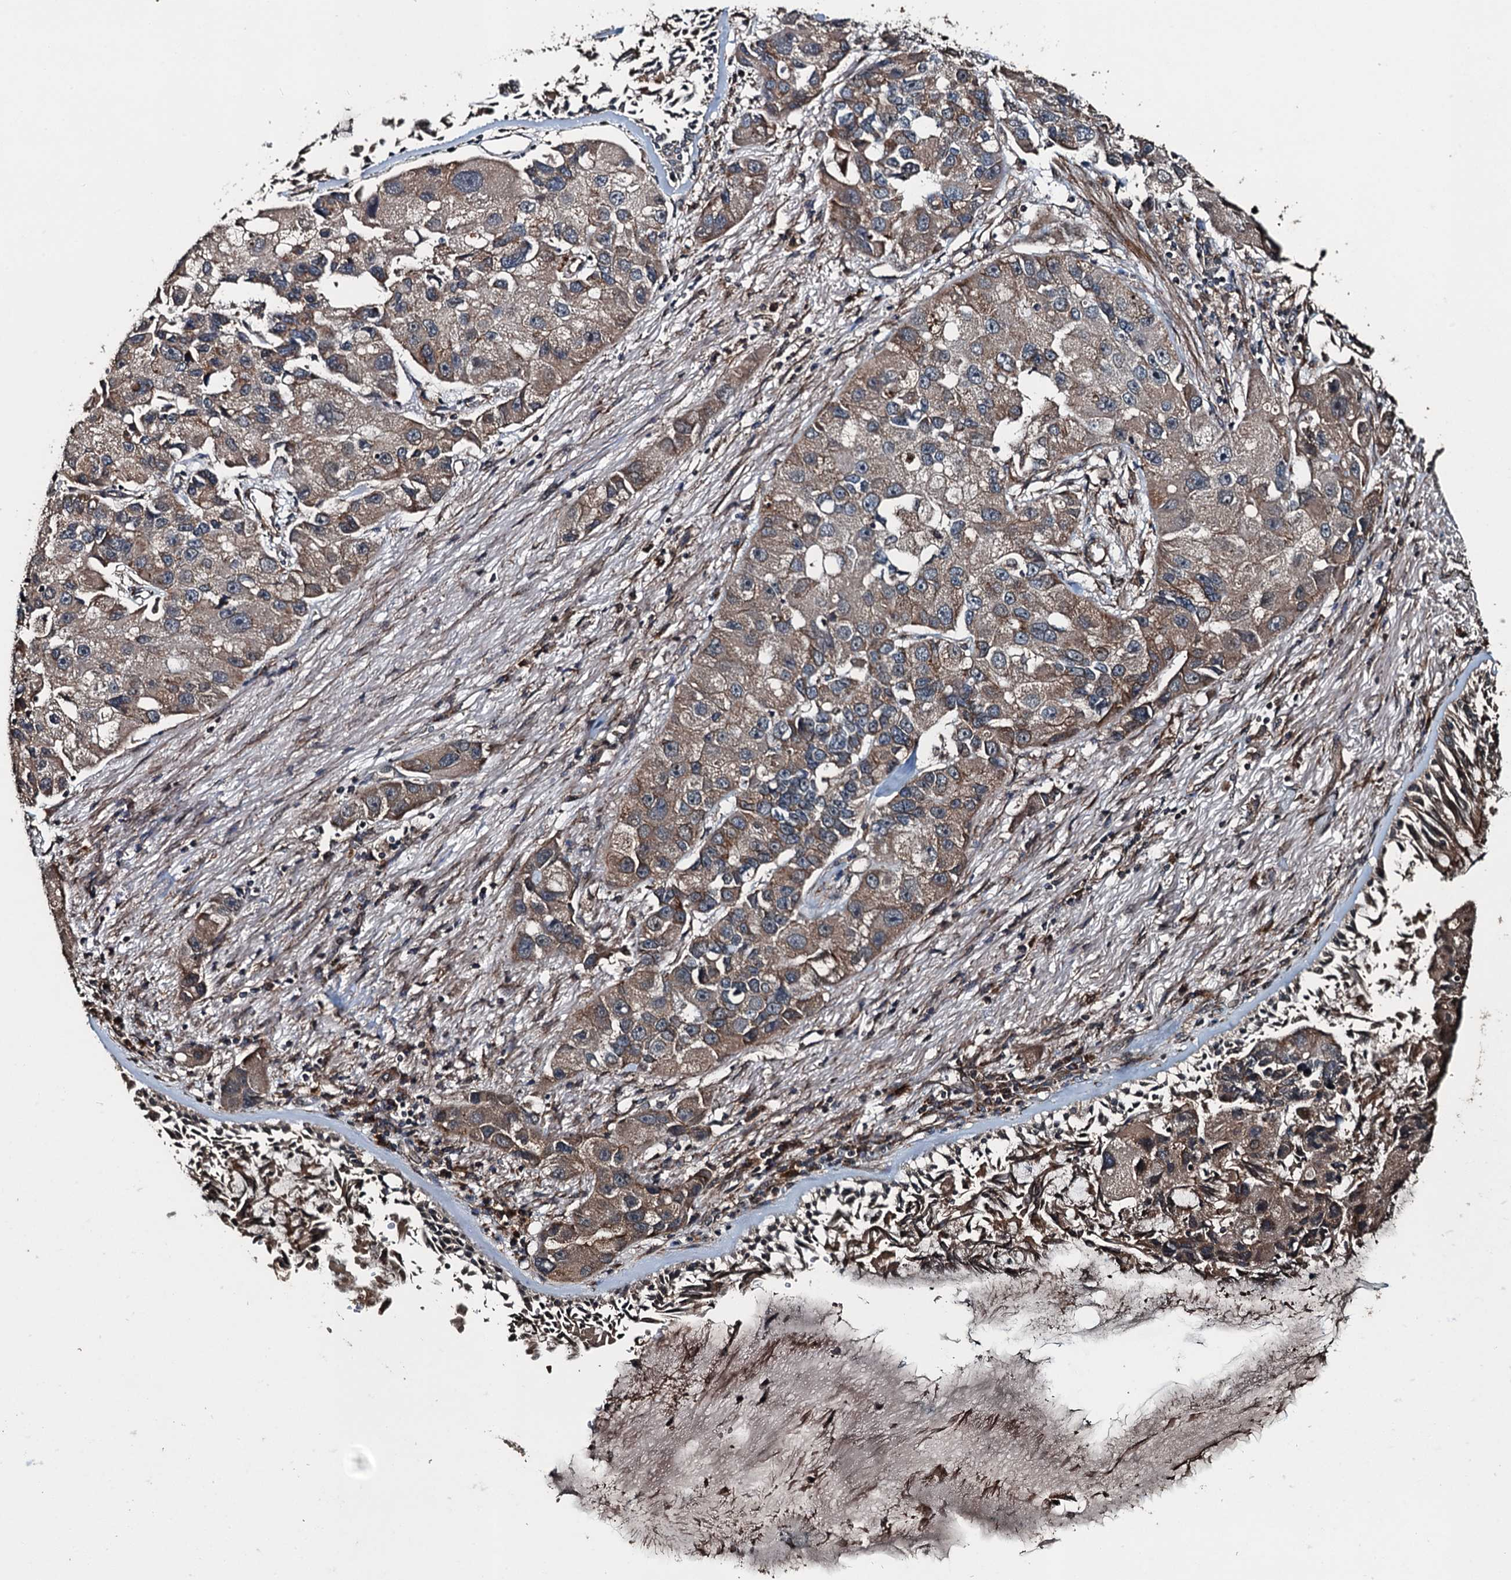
{"staining": {"intensity": "weak", "quantity": ">75%", "location": "cytoplasmic/membranous"}, "tissue": "lung cancer", "cell_type": "Tumor cells", "image_type": "cancer", "snomed": [{"axis": "morphology", "description": "Adenocarcinoma, NOS"}, {"axis": "topography", "description": "Lung"}], "caption": "The photomicrograph demonstrates staining of adenocarcinoma (lung), revealing weak cytoplasmic/membranous protein staining (brown color) within tumor cells.", "gene": "TCTN1", "patient": {"sex": "female", "age": 54}}